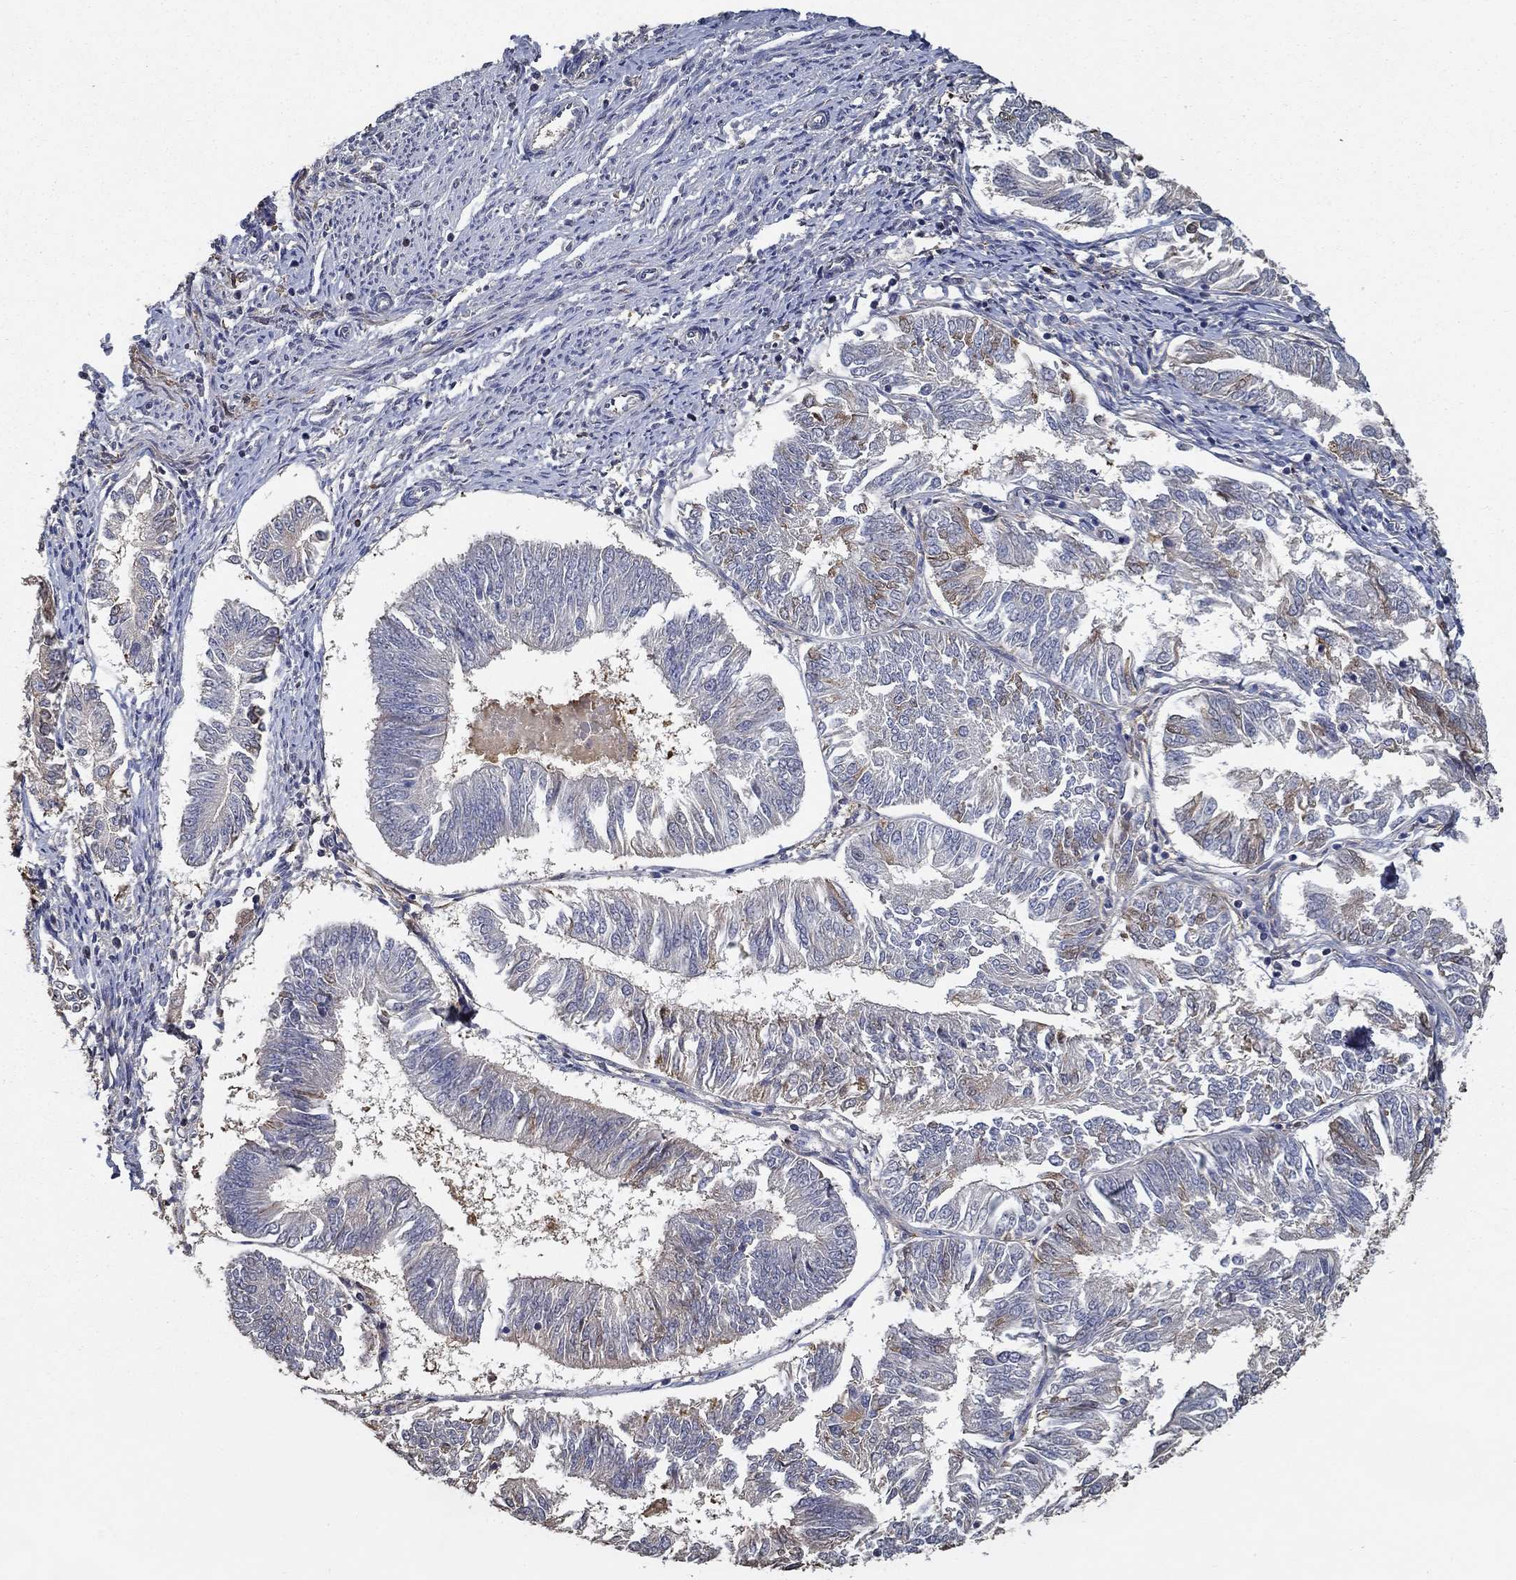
{"staining": {"intensity": "negative", "quantity": "none", "location": "none"}, "tissue": "endometrial cancer", "cell_type": "Tumor cells", "image_type": "cancer", "snomed": [{"axis": "morphology", "description": "Adenocarcinoma, NOS"}, {"axis": "topography", "description": "Endometrium"}], "caption": "High power microscopy micrograph of an immunohistochemistry histopathology image of endometrial adenocarcinoma, revealing no significant expression in tumor cells.", "gene": "IL10", "patient": {"sex": "female", "age": 58}}